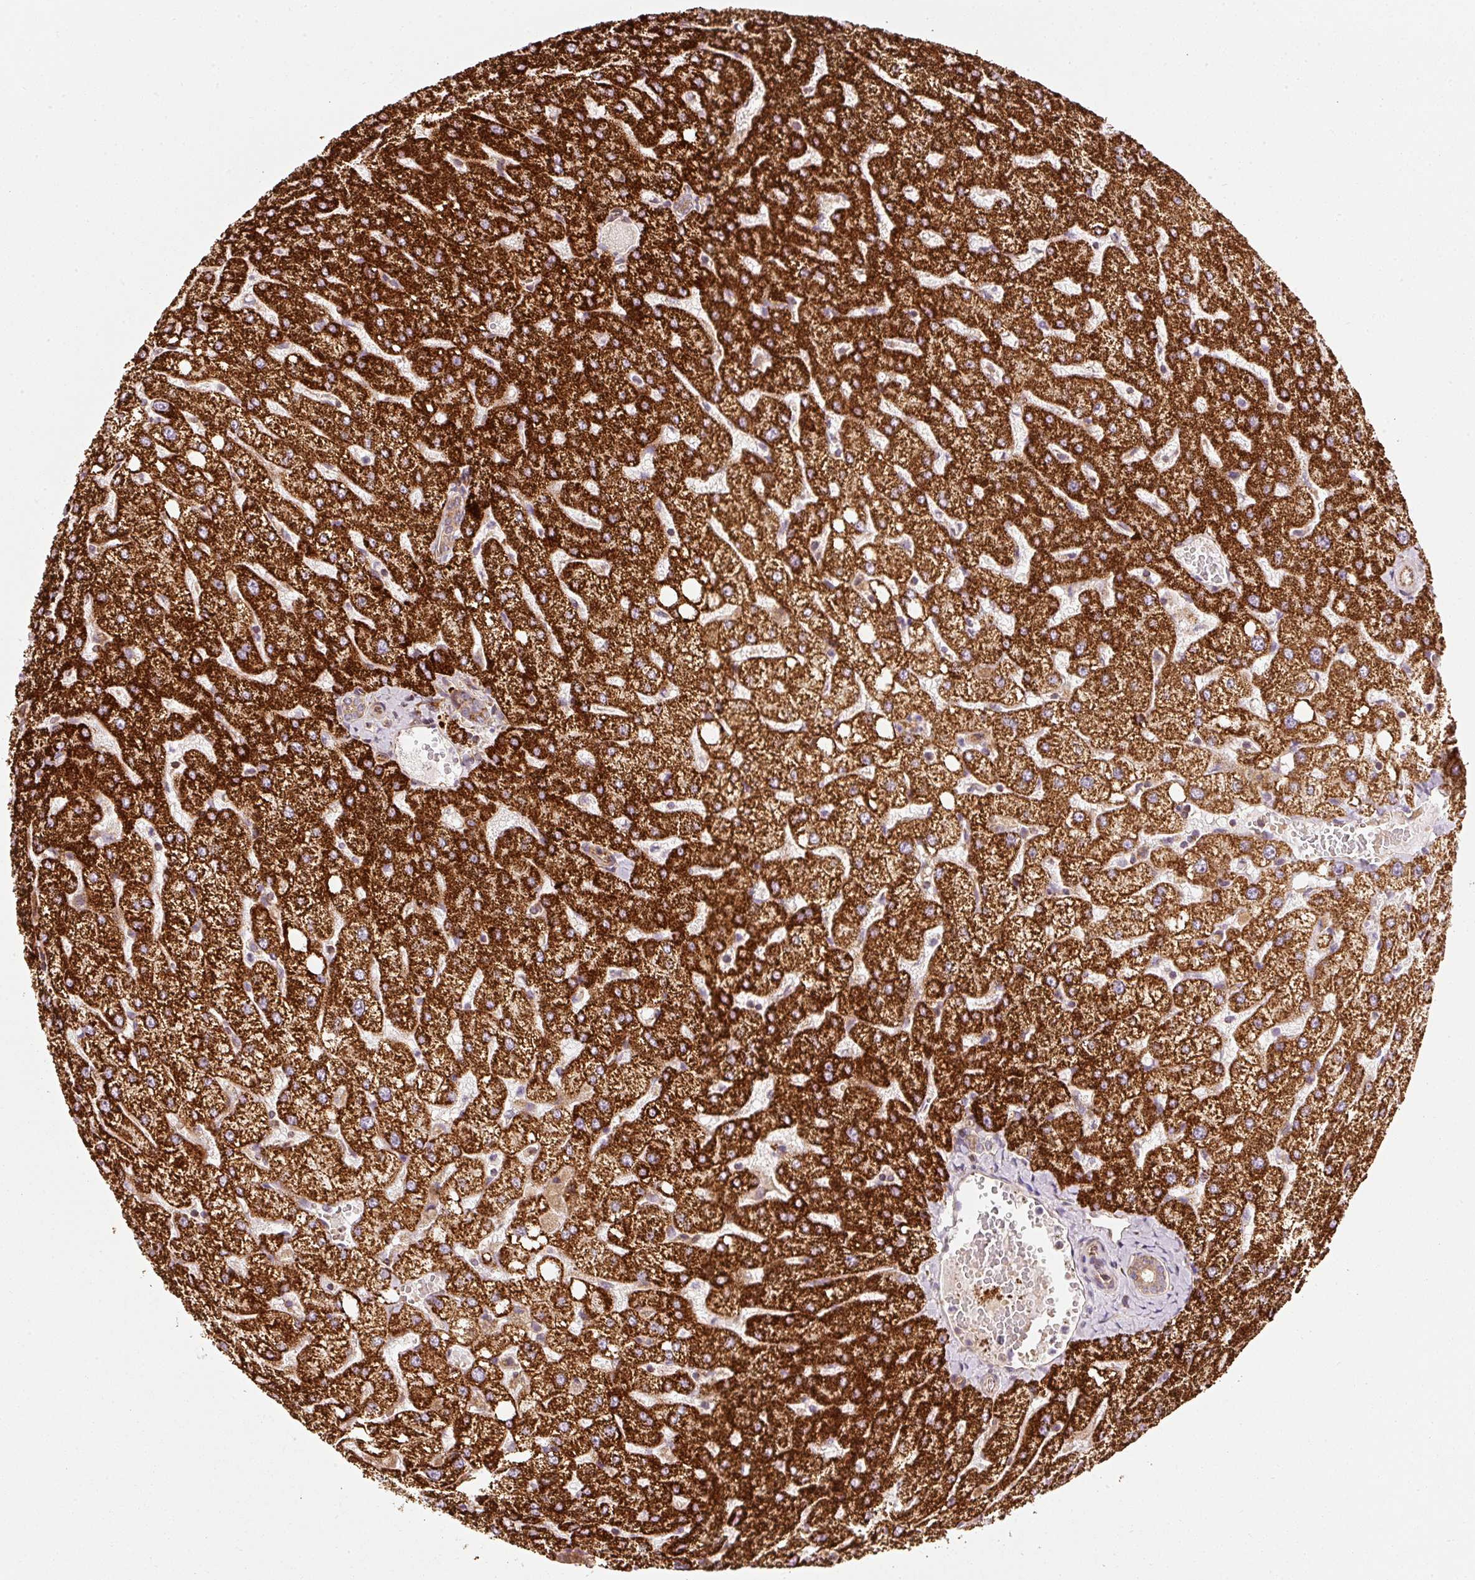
{"staining": {"intensity": "moderate", "quantity": ">75%", "location": "cytoplasmic/membranous"}, "tissue": "liver", "cell_type": "Cholangiocytes", "image_type": "normal", "snomed": [{"axis": "morphology", "description": "Normal tissue, NOS"}, {"axis": "topography", "description": "Liver"}], "caption": "Moderate cytoplasmic/membranous staining for a protein is present in about >75% of cholangiocytes of unremarkable liver using immunohistochemistry (IHC).", "gene": "ISCU", "patient": {"sex": "female", "age": 54}}